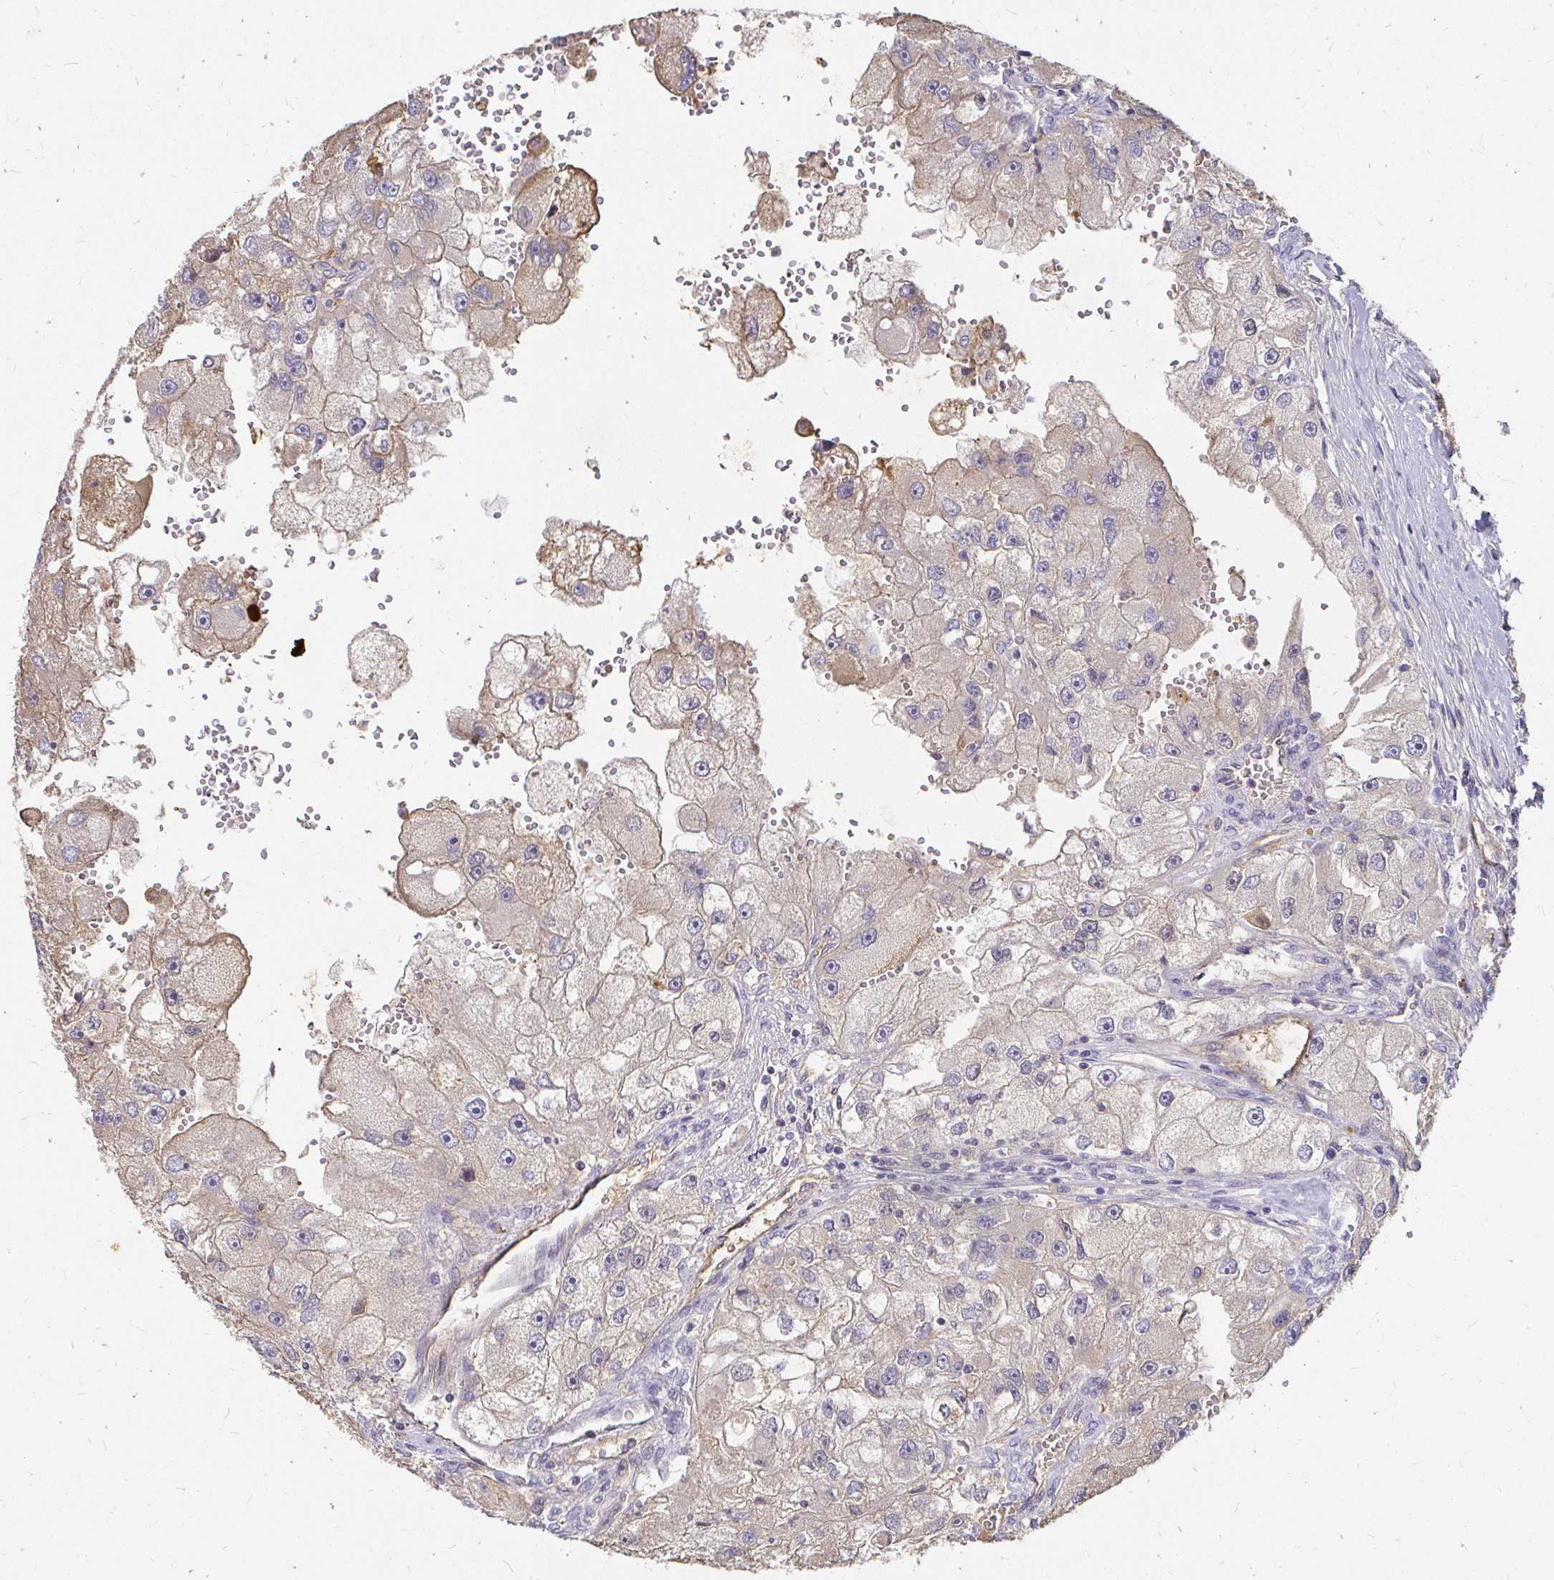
{"staining": {"intensity": "negative", "quantity": "none", "location": "none"}, "tissue": "renal cancer", "cell_type": "Tumor cells", "image_type": "cancer", "snomed": [{"axis": "morphology", "description": "Adenocarcinoma, NOS"}, {"axis": "topography", "description": "Kidney"}], "caption": "There is no significant staining in tumor cells of adenocarcinoma (renal). The staining was performed using DAB to visualize the protein expression in brown, while the nuclei were stained in blue with hematoxylin (Magnification: 20x).", "gene": "LOXL4", "patient": {"sex": "male", "age": 63}}